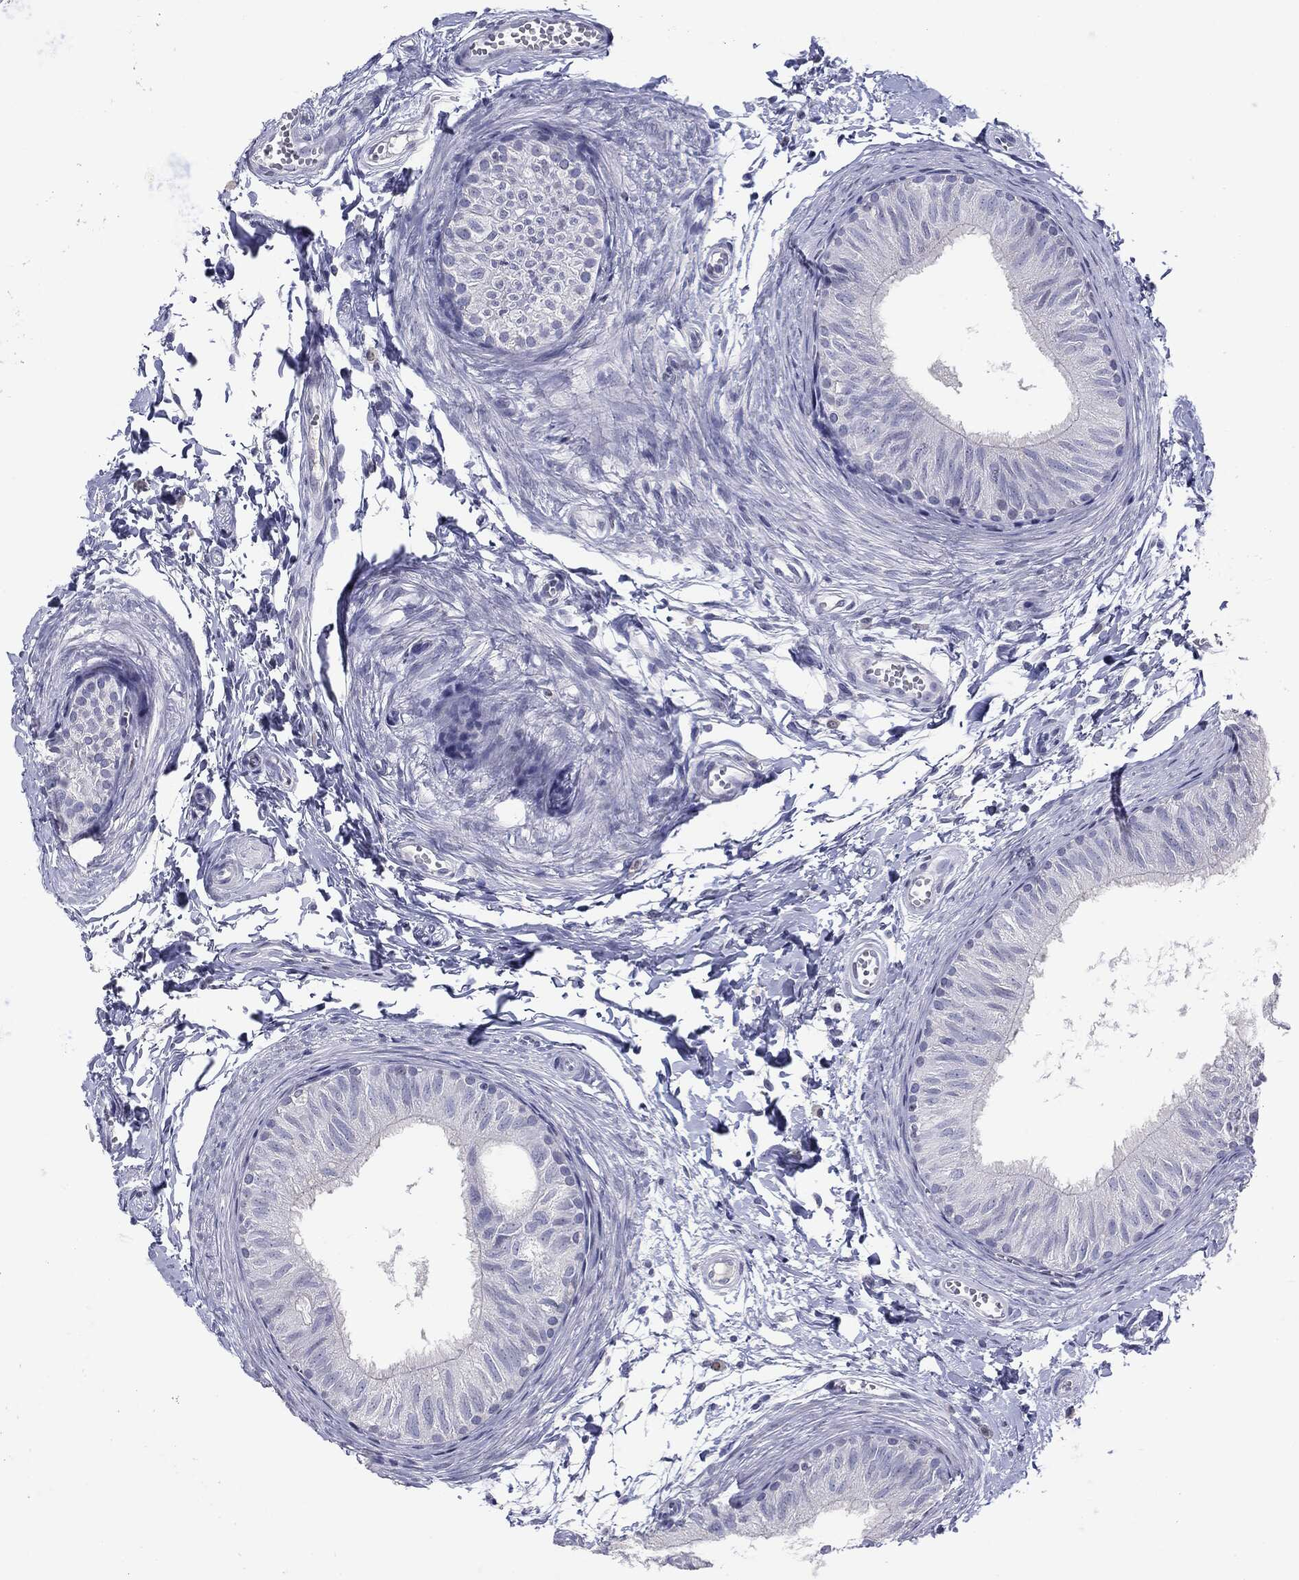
{"staining": {"intensity": "negative", "quantity": "none", "location": "none"}, "tissue": "epididymis", "cell_type": "Glandular cells", "image_type": "normal", "snomed": [{"axis": "morphology", "description": "Normal tissue, NOS"}, {"axis": "topography", "description": "Epididymis"}], "caption": "This photomicrograph is of unremarkable epididymis stained with immunohistochemistry to label a protein in brown with the nuclei are counter-stained blue. There is no positivity in glandular cells.", "gene": "SERPINB4", "patient": {"sex": "male", "age": 22}}